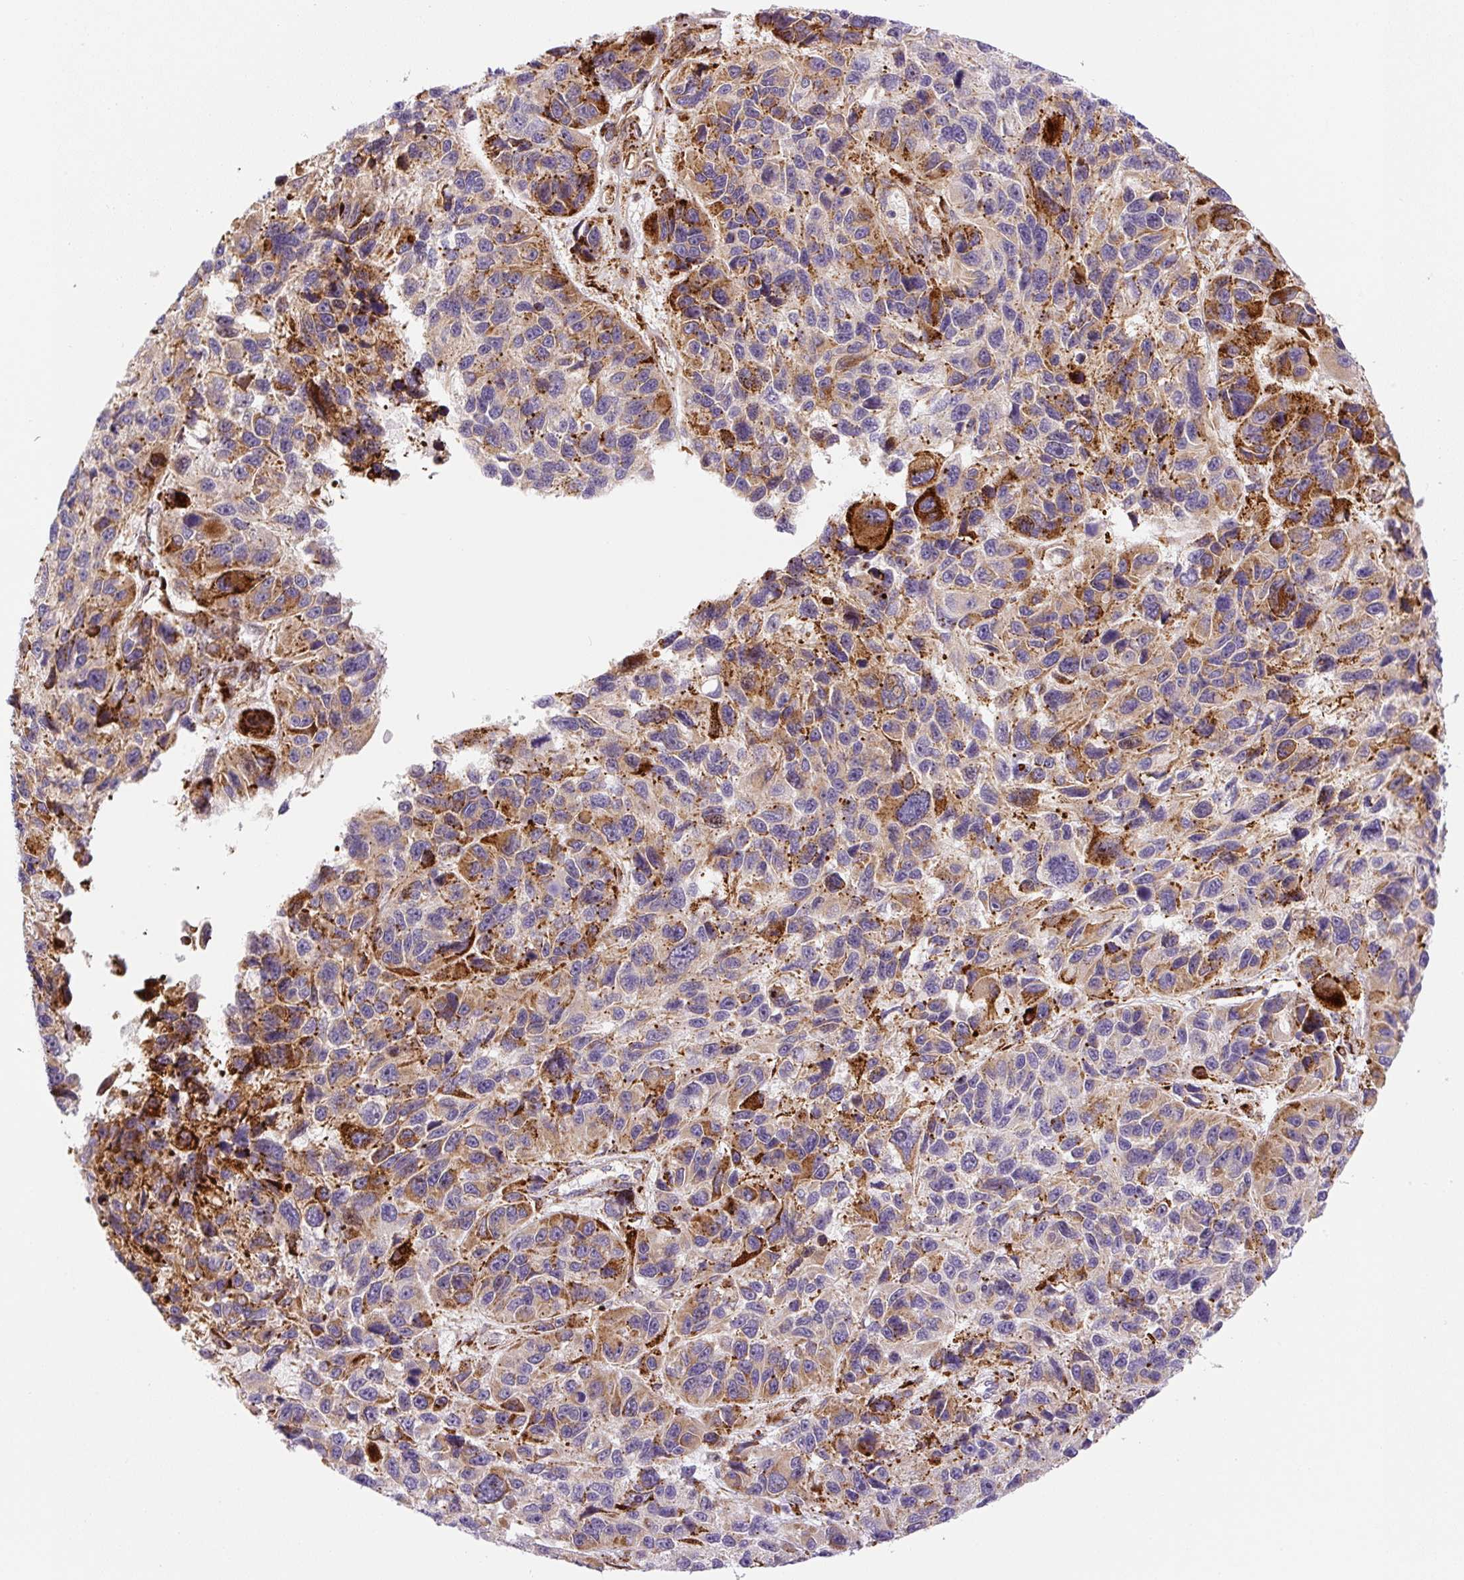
{"staining": {"intensity": "moderate", "quantity": "25%-75%", "location": "cytoplasmic/membranous"}, "tissue": "melanoma", "cell_type": "Tumor cells", "image_type": "cancer", "snomed": [{"axis": "morphology", "description": "Malignant melanoma, NOS"}, {"axis": "topography", "description": "Skin"}], "caption": "Immunohistochemical staining of human melanoma displays medium levels of moderate cytoplasmic/membranous positivity in approximately 25%-75% of tumor cells.", "gene": "DISP3", "patient": {"sex": "male", "age": 53}}